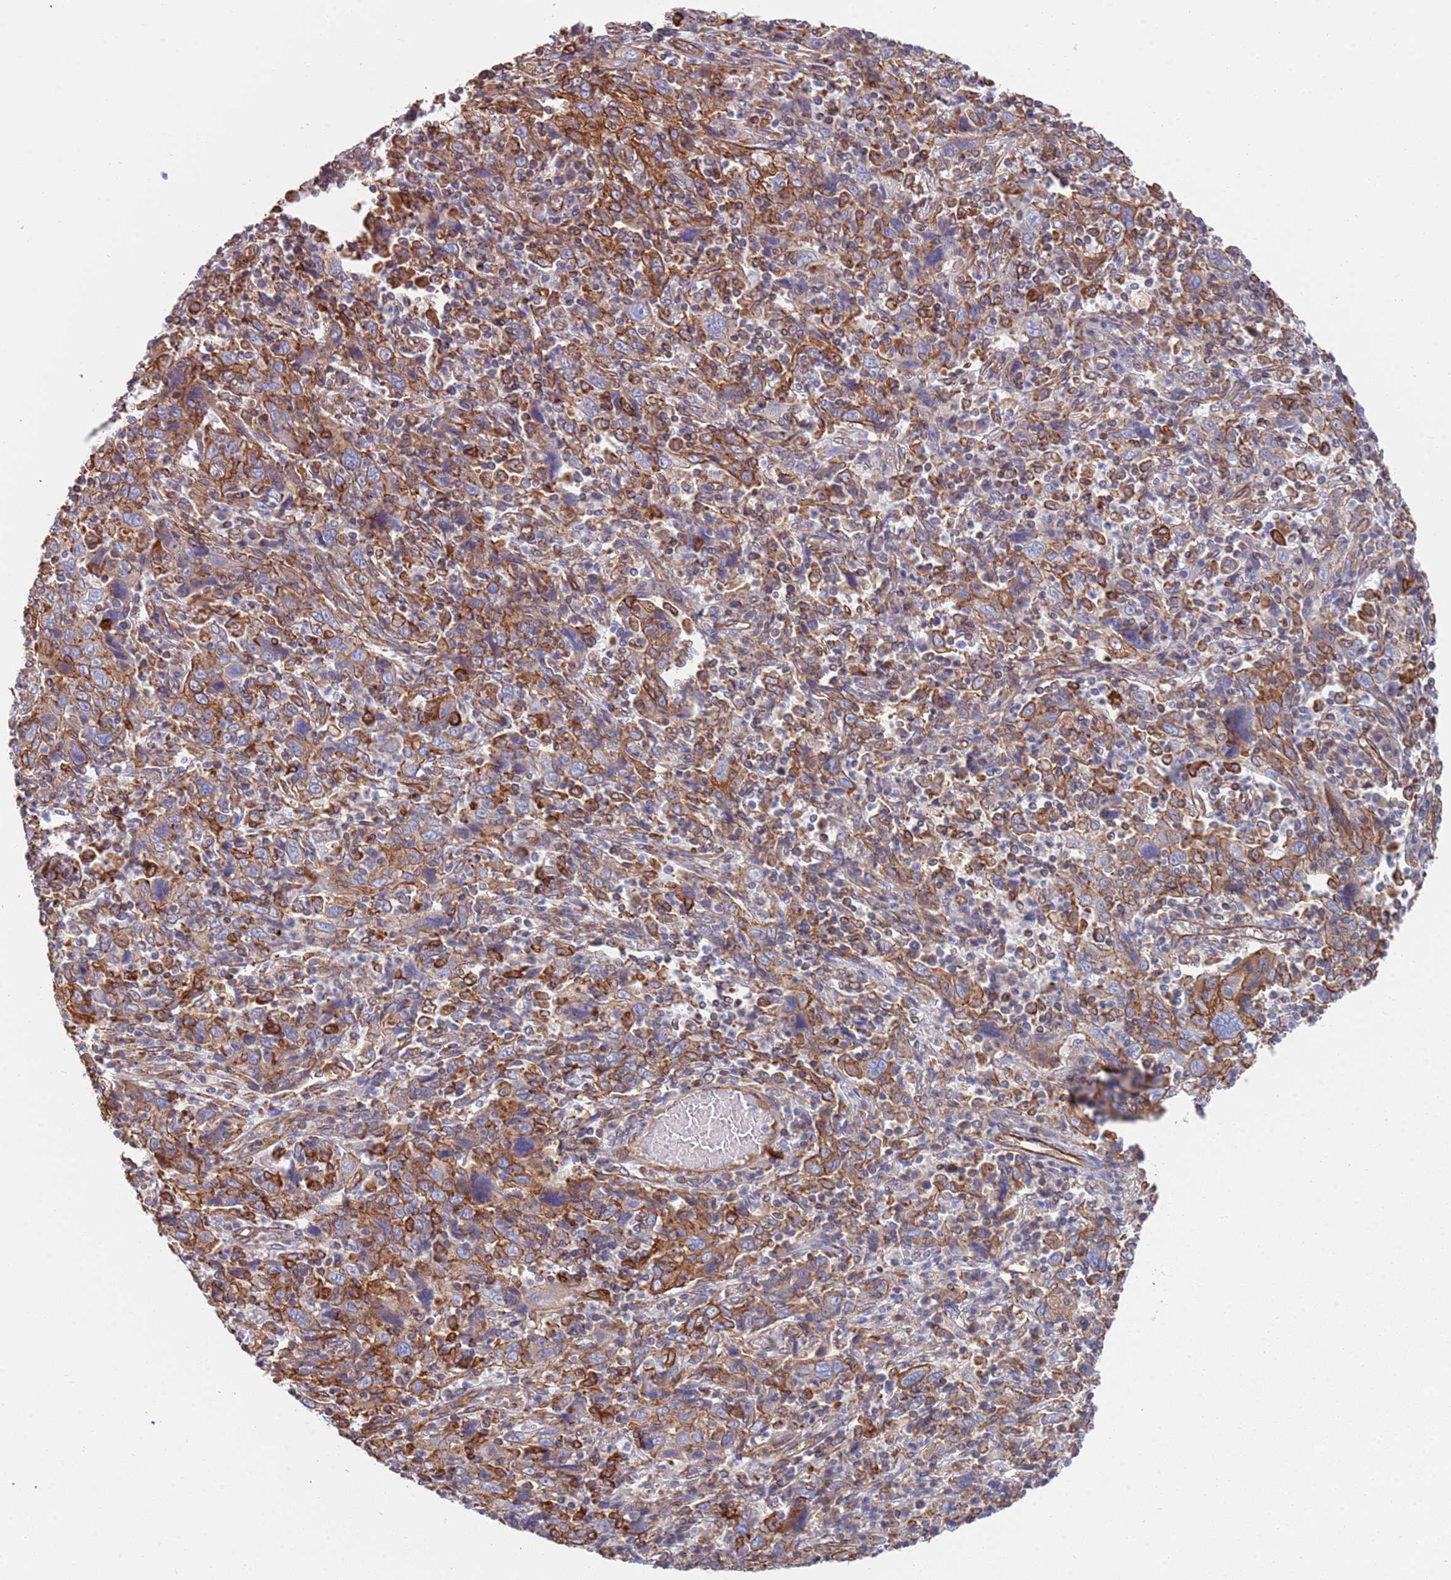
{"staining": {"intensity": "moderate", "quantity": "25%-75%", "location": "cytoplasmic/membranous"}, "tissue": "cervical cancer", "cell_type": "Tumor cells", "image_type": "cancer", "snomed": [{"axis": "morphology", "description": "Squamous cell carcinoma, NOS"}, {"axis": "topography", "description": "Cervix"}], "caption": "A histopathology image of human cervical squamous cell carcinoma stained for a protein reveals moderate cytoplasmic/membranous brown staining in tumor cells.", "gene": "JAKMIP2", "patient": {"sex": "female", "age": 46}}